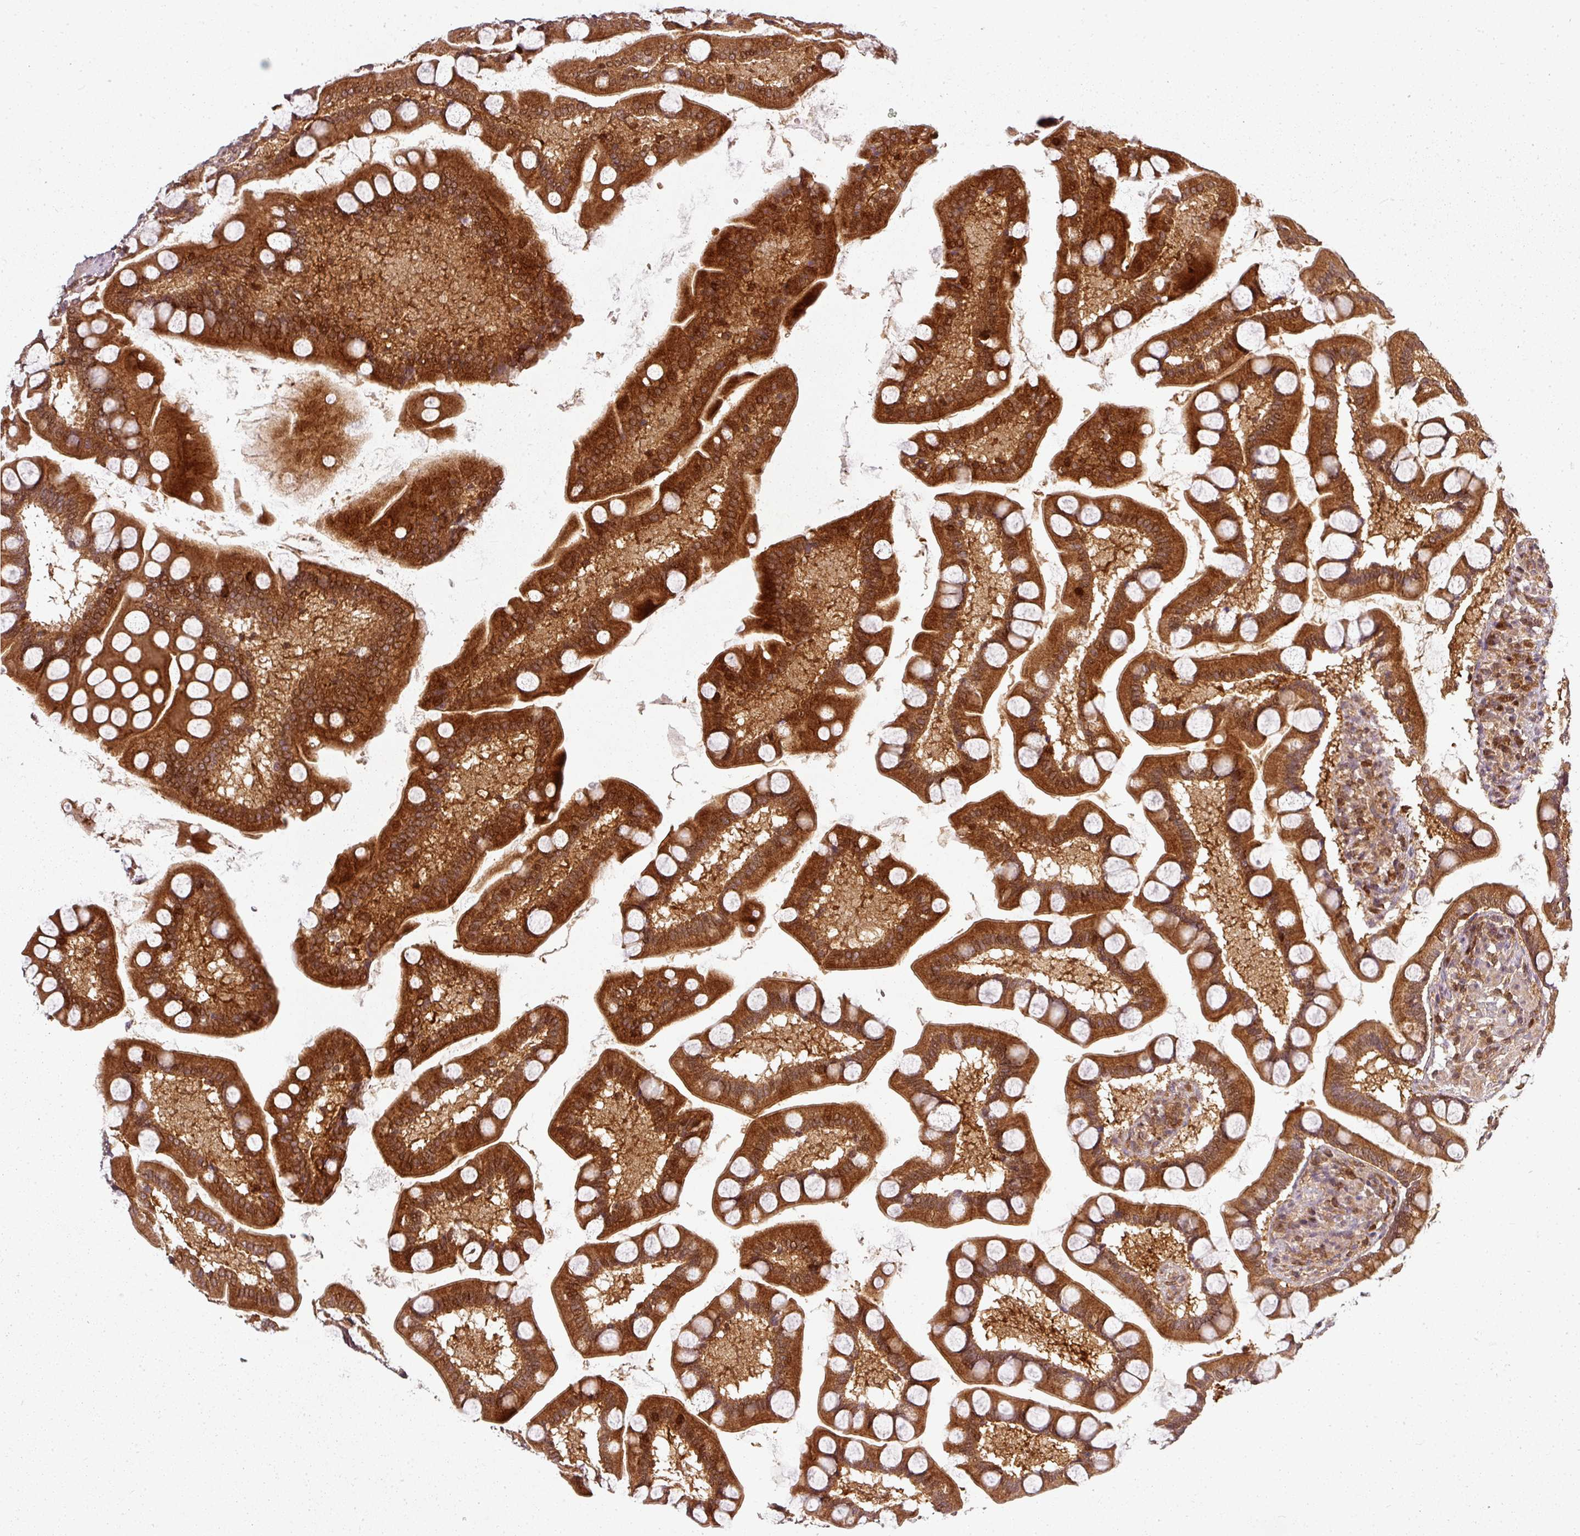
{"staining": {"intensity": "strong", "quantity": ">75%", "location": "cytoplasmic/membranous"}, "tissue": "small intestine", "cell_type": "Glandular cells", "image_type": "normal", "snomed": [{"axis": "morphology", "description": "Normal tissue, NOS"}, {"axis": "topography", "description": "Small intestine"}], "caption": "The immunohistochemical stain highlights strong cytoplasmic/membranous staining in glandular cells of benign small intestine. The protein is stained brown, and the nuclei are stained in blue (DAB IHC with brightfield microscopy, high magnification).", "gene": "CLIC1", "patient": {"sex": "male", "age": 41}}